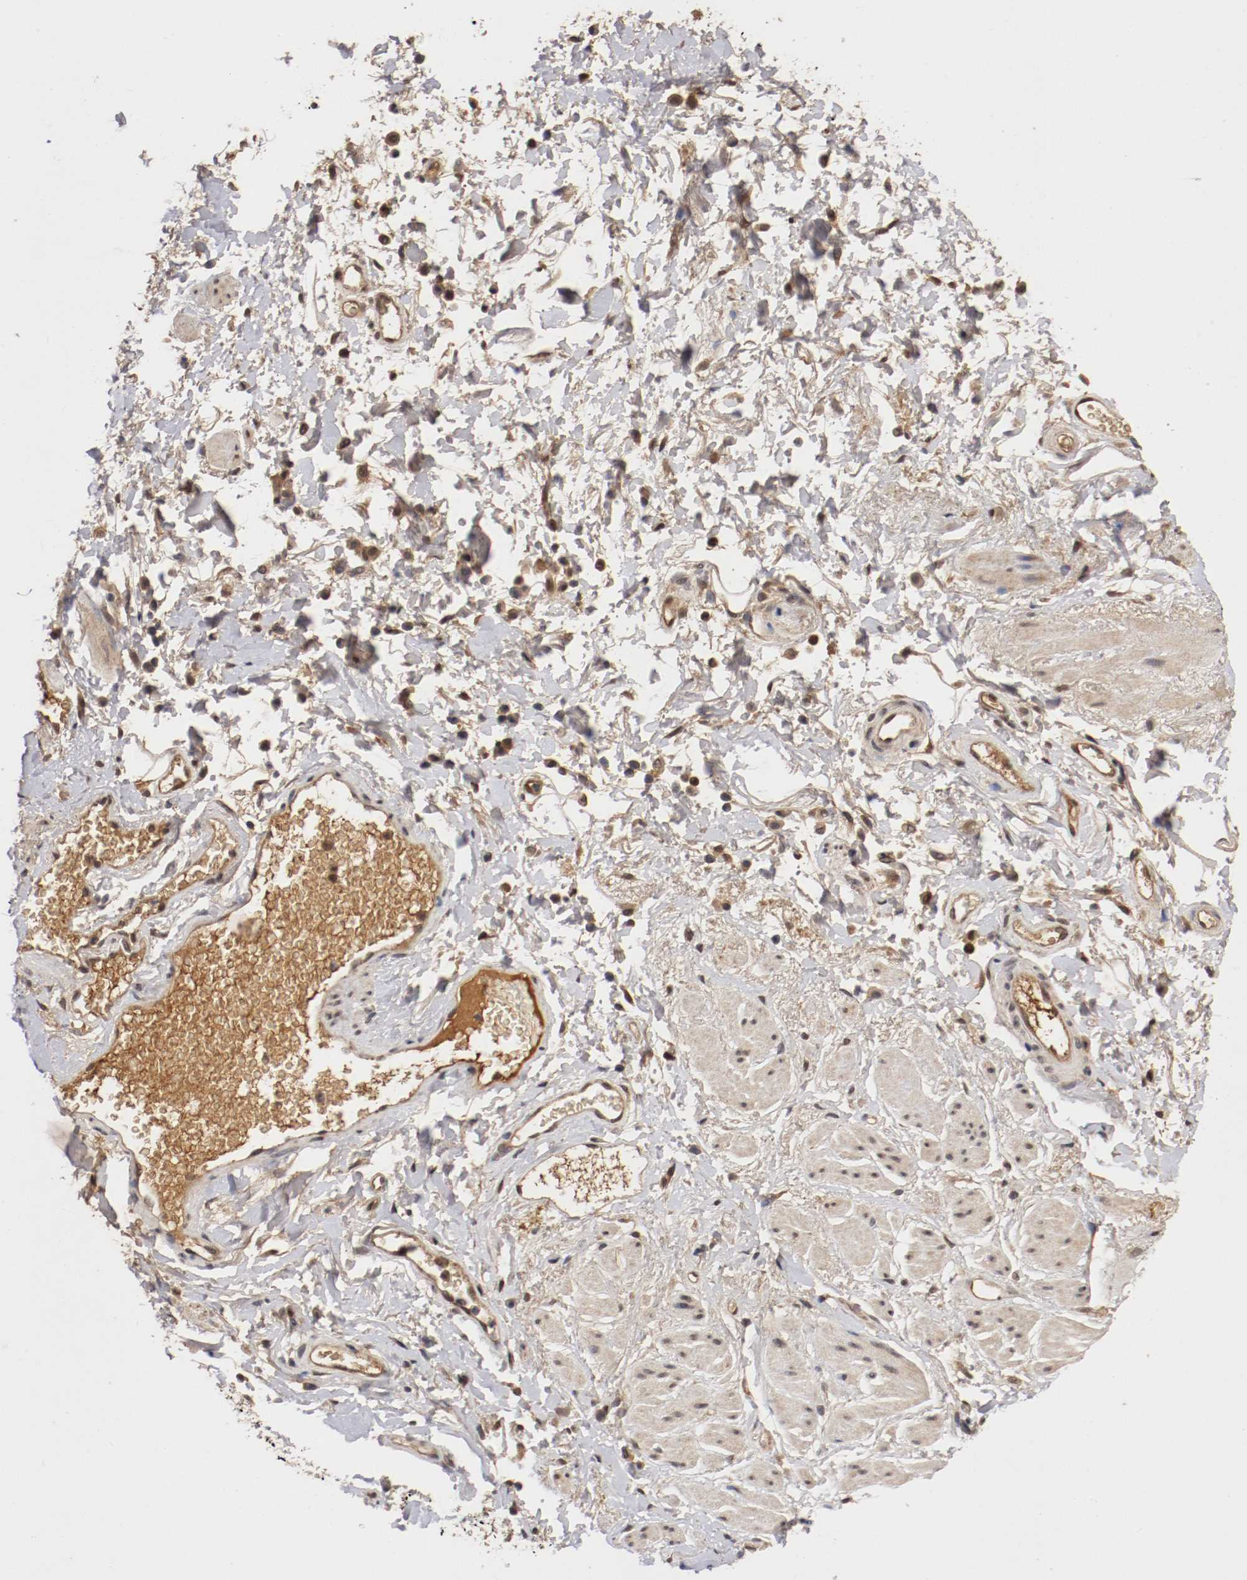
{"staining": {"intensity": "weak", "quantity": ">75%", "location": "cytoplasmic/membranous"}, "tissue": "adipose tissue", "cell_type": "Adipocytes", "image_type": "normal", "snomed": [{"axis": "morphology", "description": "Normal tissue, NOS"}, {"axis": "topography", "description": "Soft tissue"}, {"axis": "topography", "description": "Peripheral nerve tissue"}], "caption": "Weak cytoplasmic/membranous positivity is seen in approximately >75% of adipocytes in normal adipose tissue.", "gene": "DNMT3B", "patient": {"sex": "female", "age": 71}}